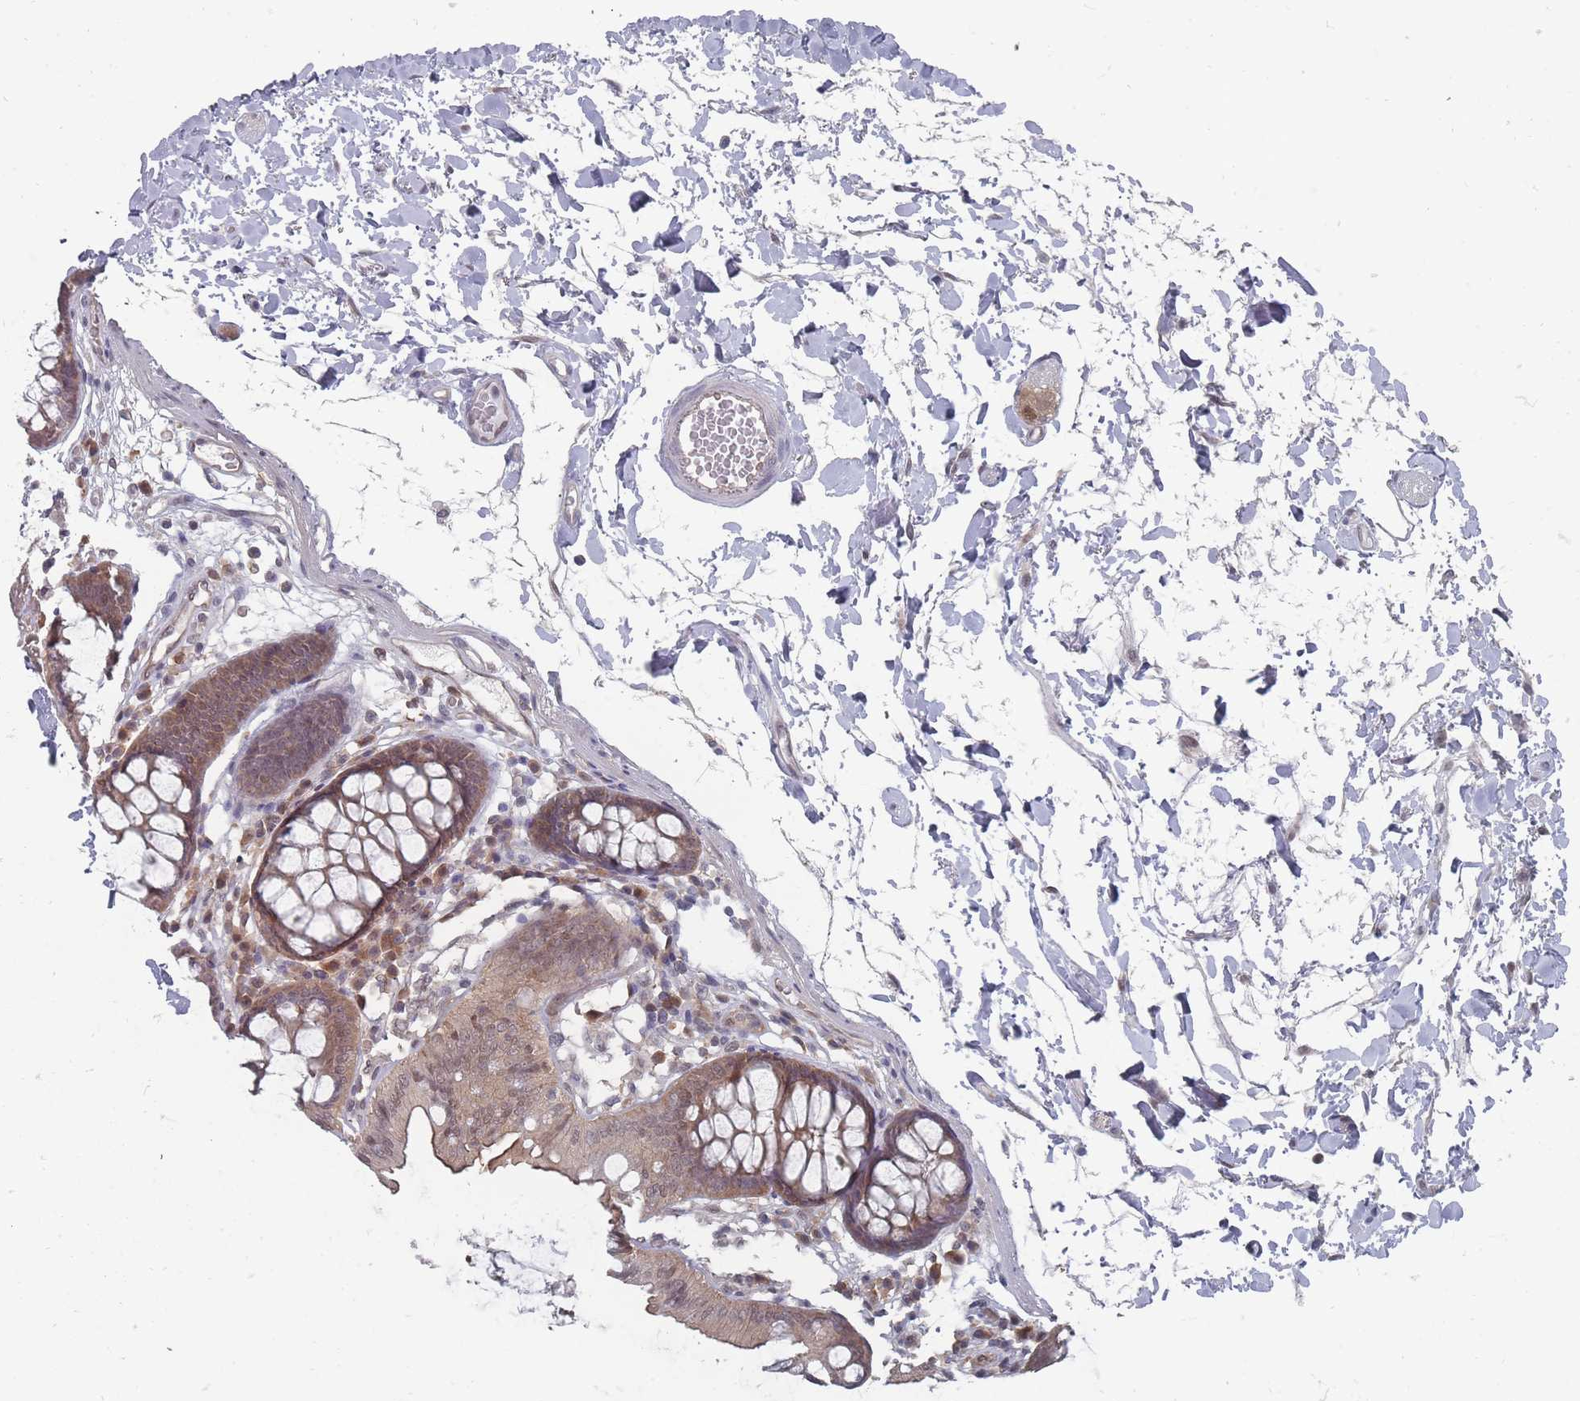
{"staining": {"intensity": "negative", "quantity": "none", "location": "none"}, "tissue": "colon", "cell_type": "Endothelial cells", "image_type": "normal", "snomed": [{"axis": "morphology", "description": "Normal tissue, NOS"}, {"axis": "topography", "description": "Colon"}], "caption": "Histopathology image shows no significant protein staining in endothelial cells of unremarkable colon. The staining is performed using DAB (3,3'-diaminobenzidine) brown chromogen with nuclei counter-stained in using hematoxylin.", "gene": "NKD1", "patient": {"sex": "male", "age": 84}}